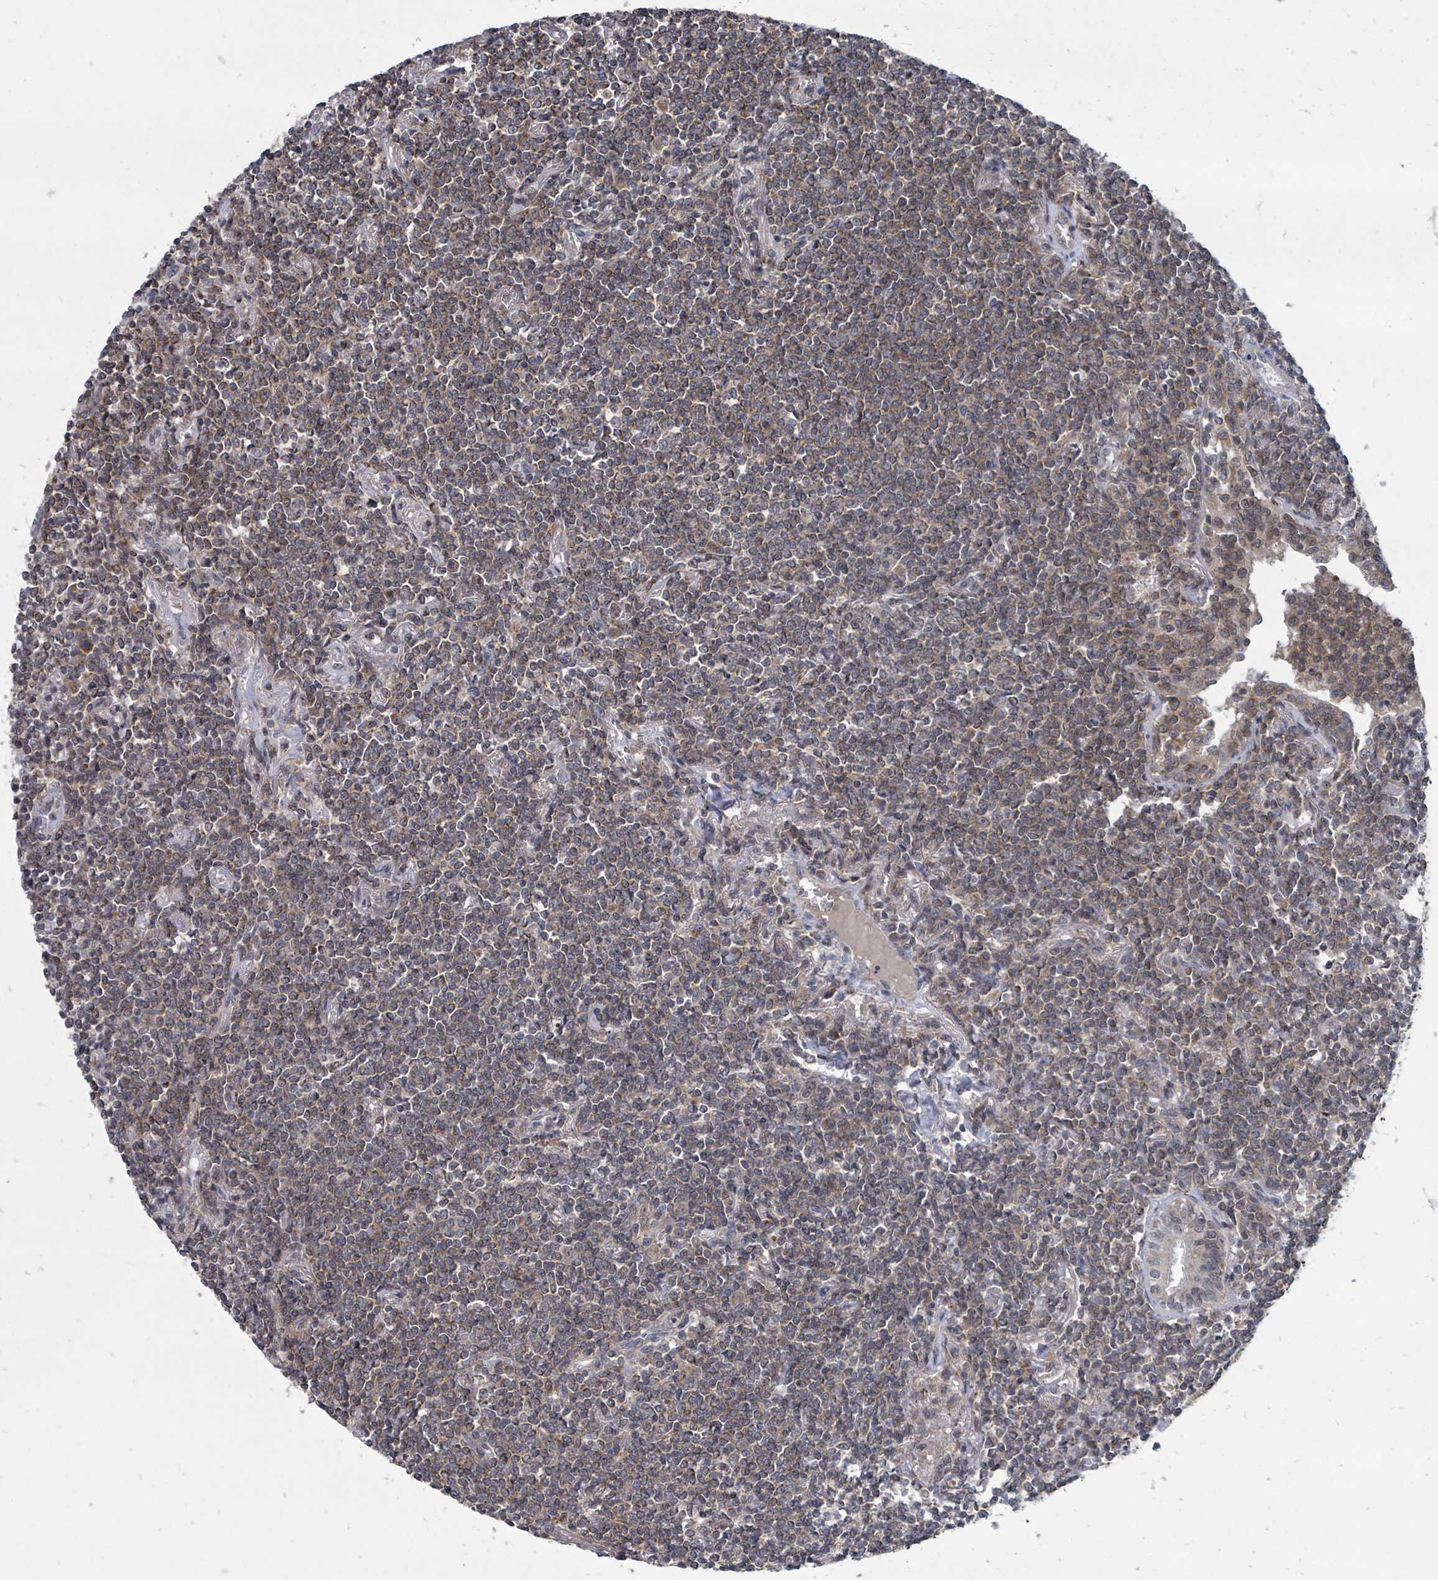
{"staining": {"intensity": "weak", "quantity": ">75%", "location": "cytoplasmic/membranous"}, "tissue": "lymphoma", "cell_type": "Tumor cells", "image_type": "cancer", "snomed": [{"axis": "morphology", "description": "Malignant lymphoma, non-Hodgkin's type, Low grade"}, {"axis": "topography", "description": "Lung"}], "caption": "Immunohistochemistry (IHC) staining of low-grade malignant lymphoma, non-Hodgkin's type, which reveals low levels of weak cytoplasmic/membranous positivity in approximately >75% of tumor cells indicating weak cytoplasmic/membranous protein positivity. The staining was performed using DAB (3,3'-diaminobenzidine) (brown) for protein detection and nuclei were counterstained in hematoxylin (blue).", "gene": "MAGOHB", "patient": {"sex": "female", "age": 71}}